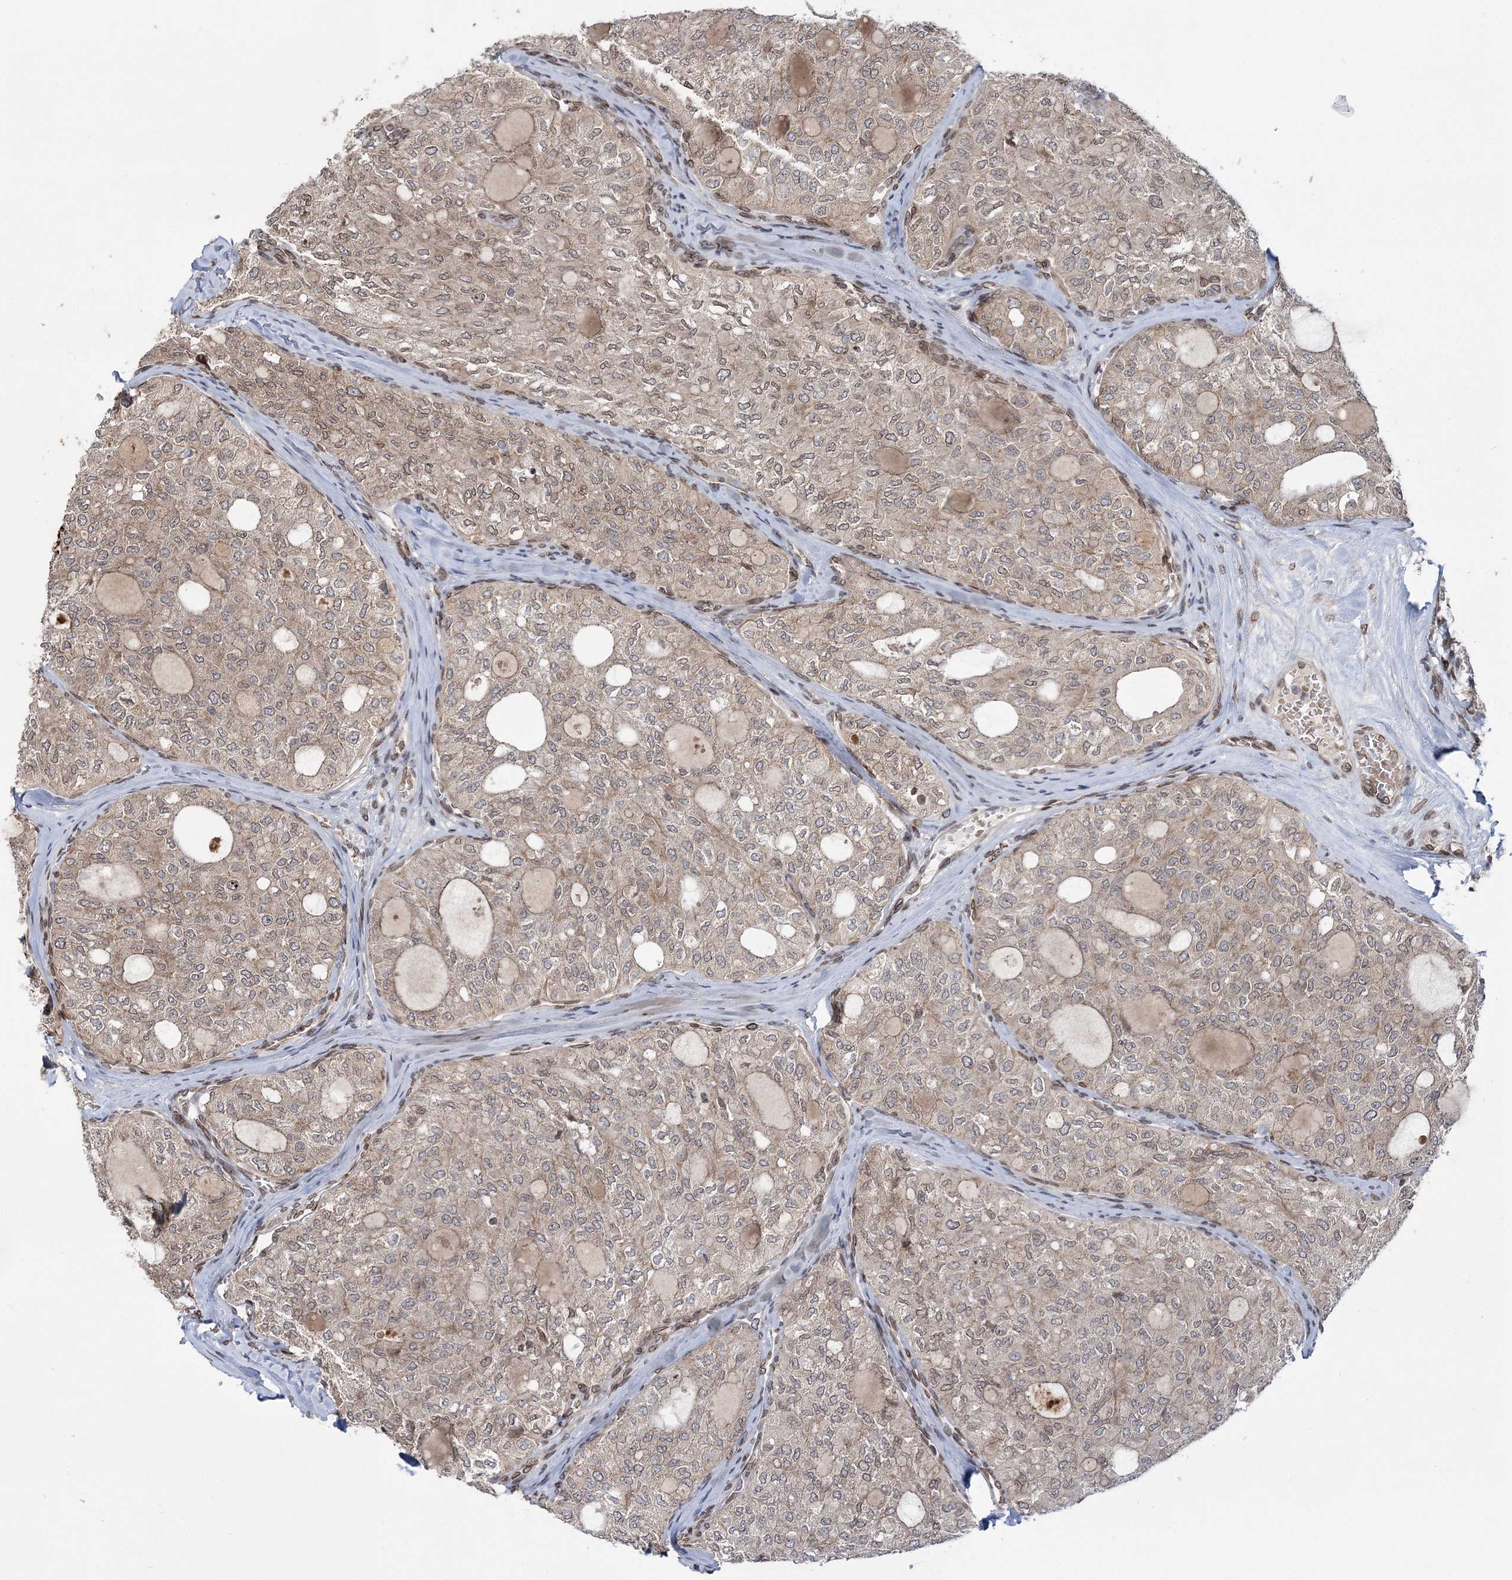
{"staining": {"intensity": "negative", "quantity": "none", "location": "none"}, "tissue": "thyroid cancer", "cell_type": "Tumor cells", "image_type": "cancer", "snomed": [{"axis": "morphology", "description": "Follicular adenoma carcinoma, NOS"}, {"axis": "topography", "description": "Thyroid gland"}], "caption": "High power microscopy photomicrograph of an IHC photomicrograph of thyroid cancer (follicular adenoma carcinoma), revealing no significant staining in tumor cells.", "gene": "DNAJC27", "patient": {"sex": "male", "age": 75}}